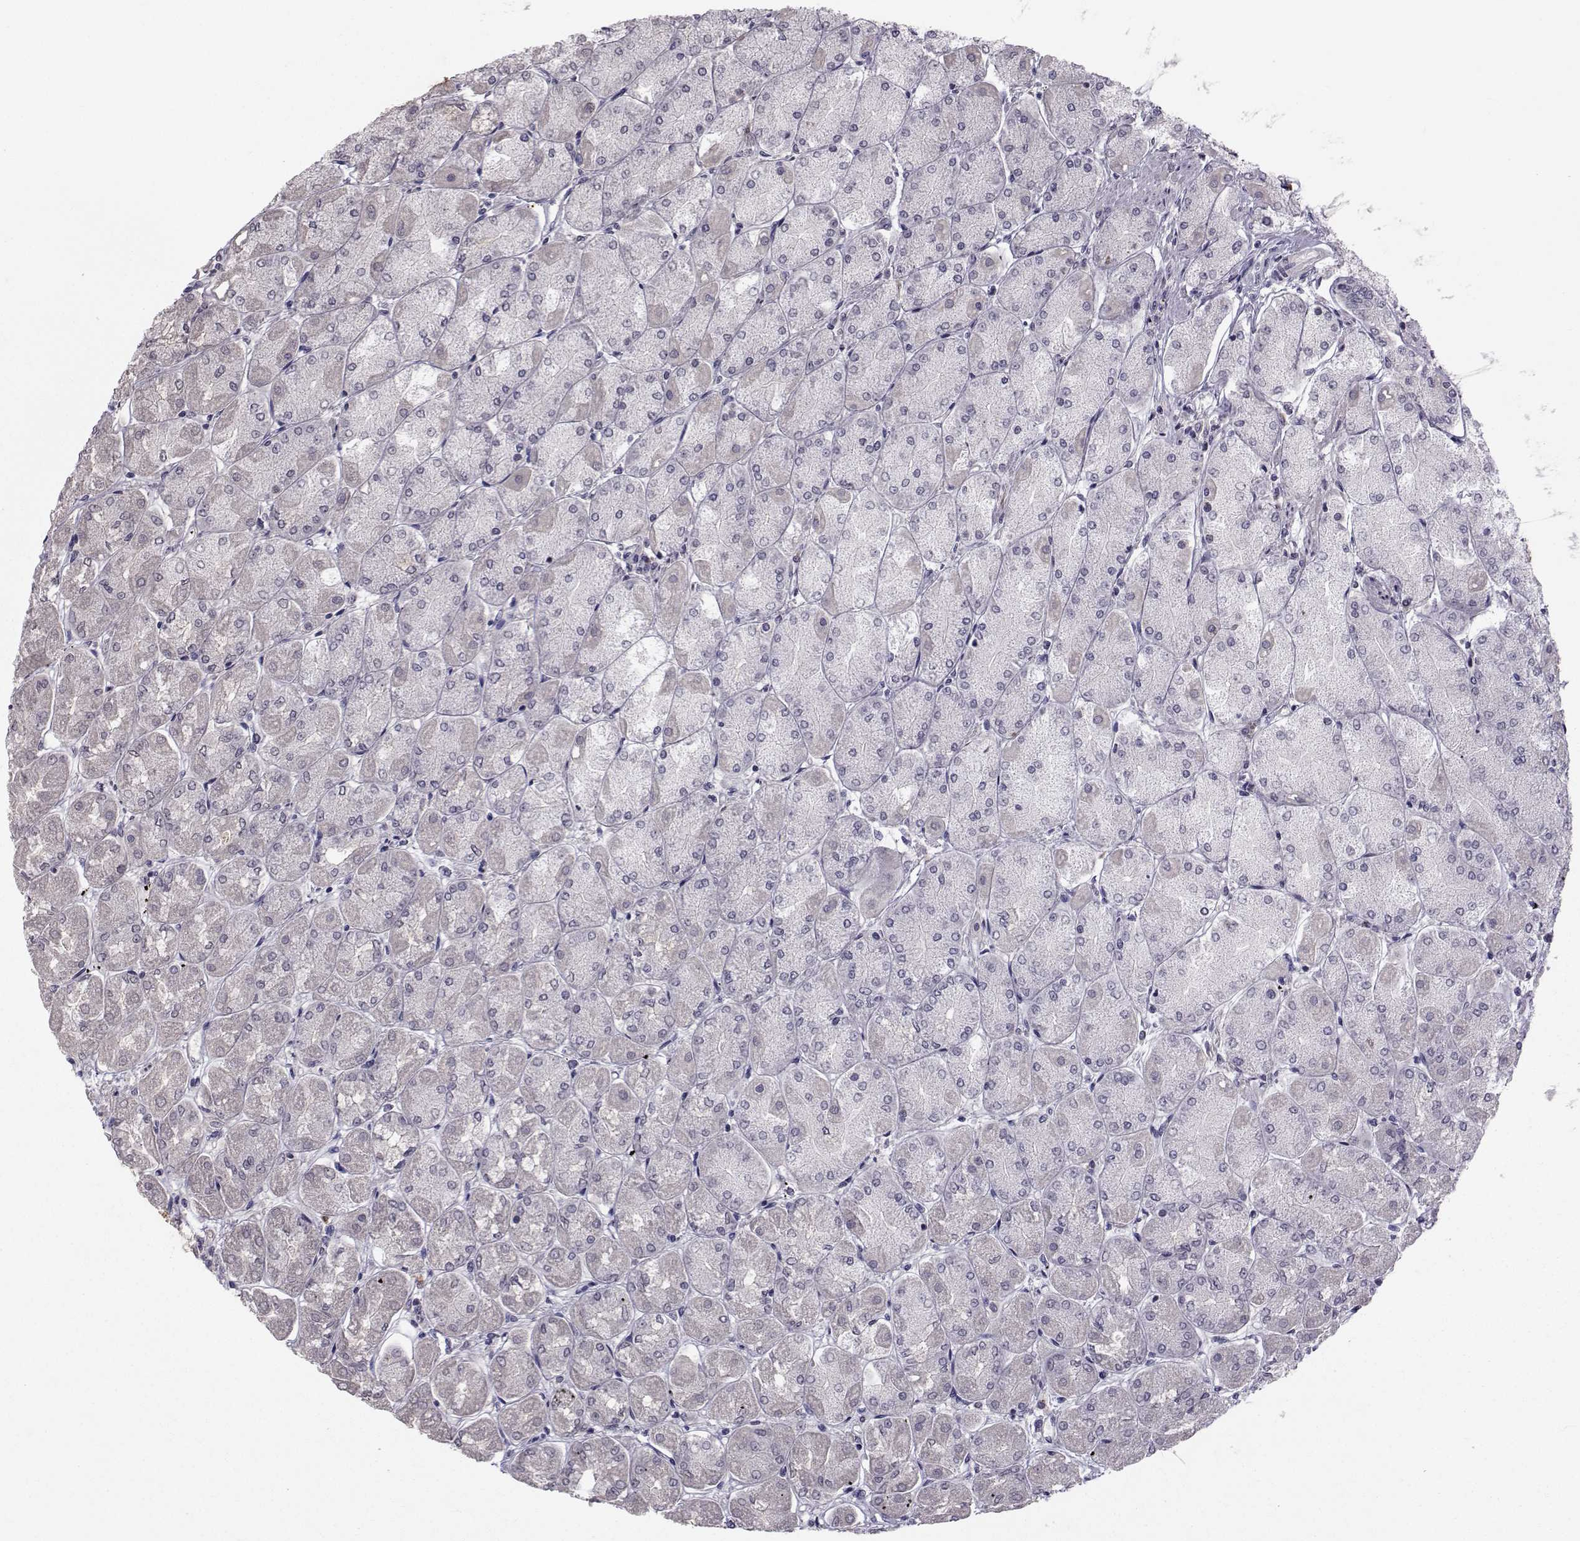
{"staining": {"intensity": "weak", "quantity": "<25%", "location": "cytoplasmic/membranous"}, "tissue": "stomach", "cell_type": "Glandular cells", "image_type": "normal", "snomed": [{"axis": "morphology", "description": "Normal tissue, NOS"}, {"axis": "topography", "description": "Stomach, upper"}], "caption": "Immunohistochemistry micrograph of benign stomach: human stomach stained with DAB shows no significant protein expression in glandular cells.", "gene": "TNFRSF11B", "patient": {"sex": "male", "age": 60}}